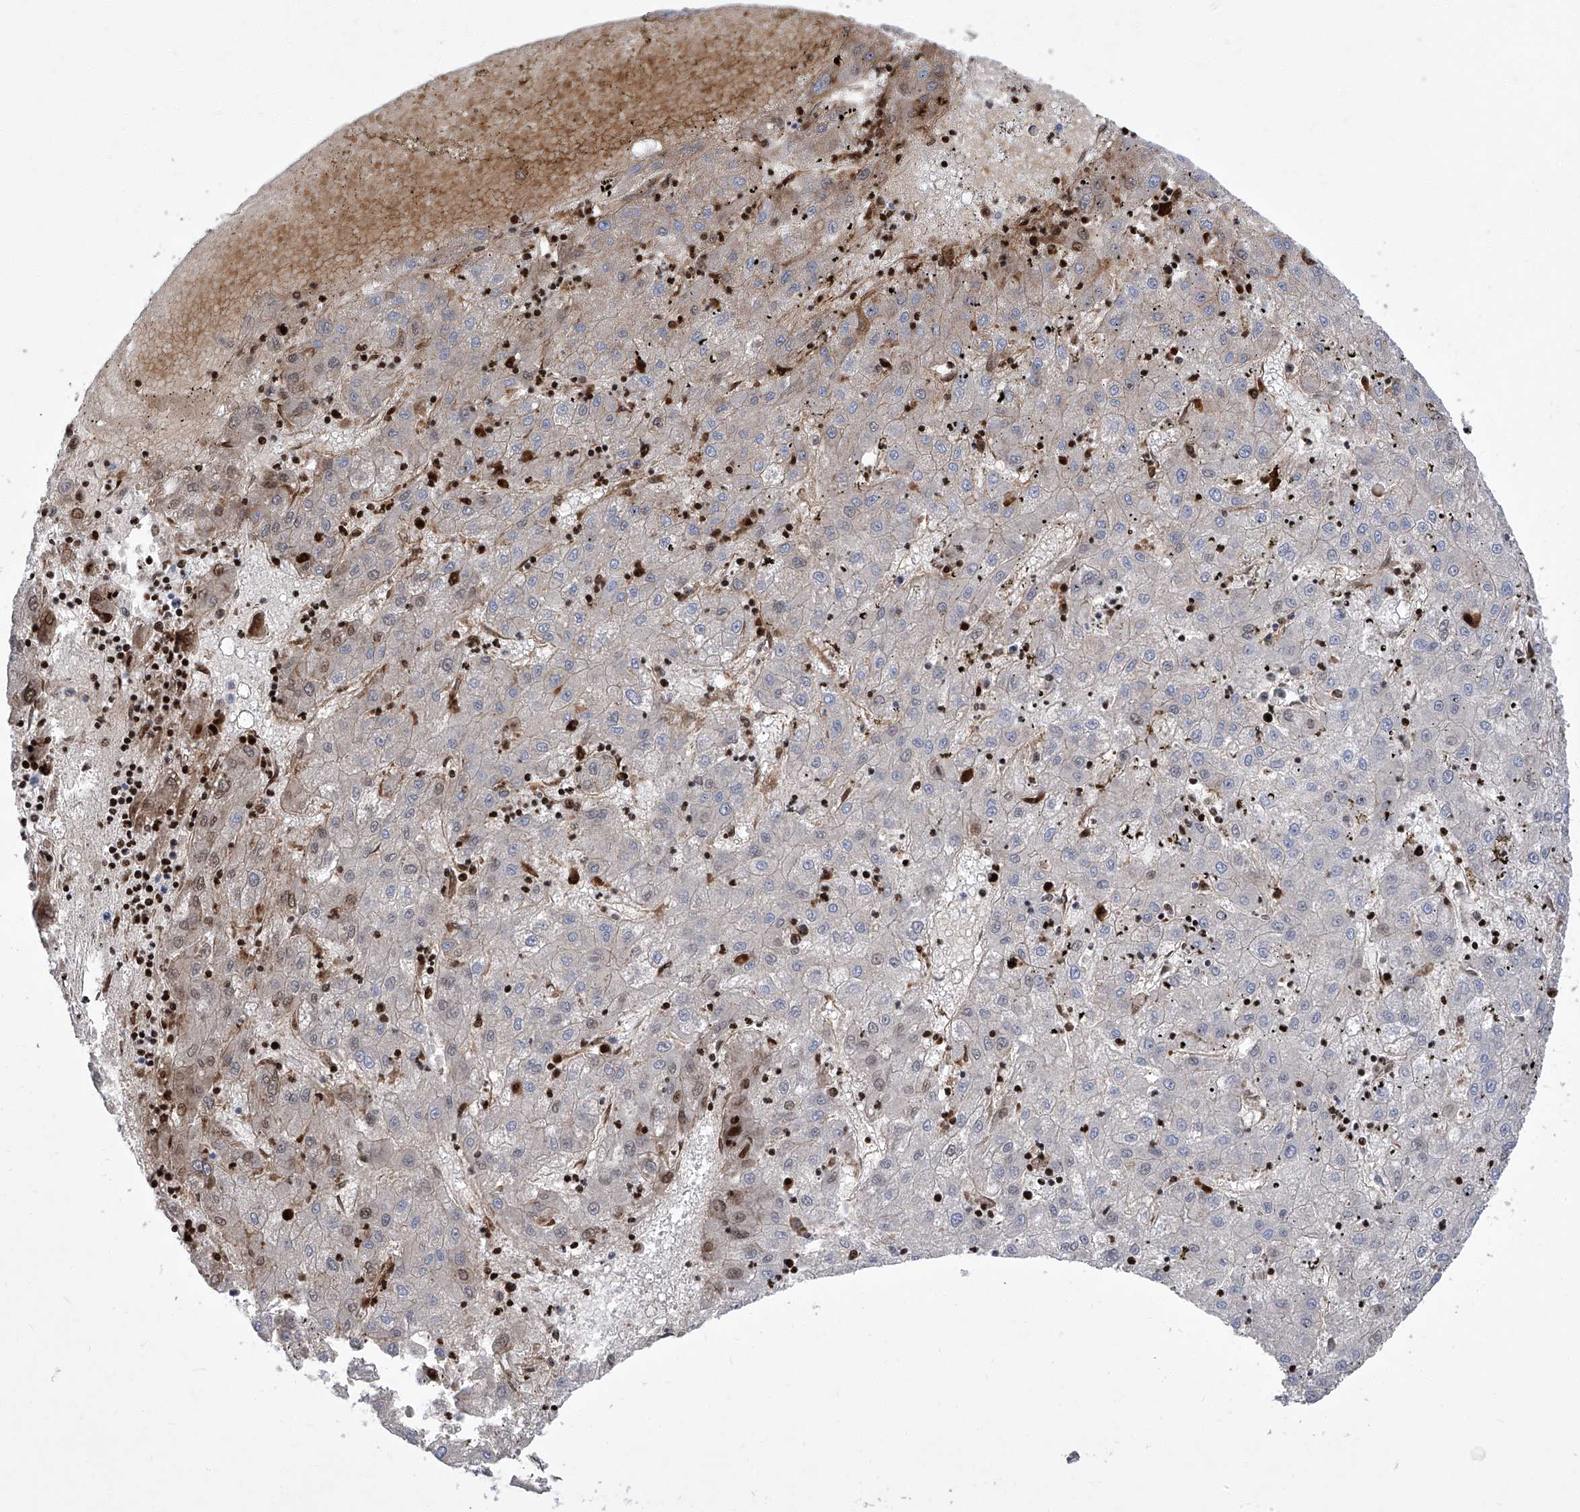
{"staining": {"intensity": "weak", "quantity": "<25%", "location": "cytoplasmic/membranous,nuclear"}, "tissue": "liver cancer", "cell_type": "Tumor cells", "image_type": "cancer", "snomed": [{"axis": "morphology", "description": "Carcinoma, Hepatocellular, NOS"}, {"axis": "topography", "description": "Liver"}], "caption": "Tumor cells show no significant protein staining in liver cancer (hepatocellular carcinoma). The staining is performed using DAB (3,3'-diaminobenzidine) brown chromogen with nuclei counter-stained in using hematoxylin.", "gene": "PARD3", "patient": {"sex": "male", "age": 72}}